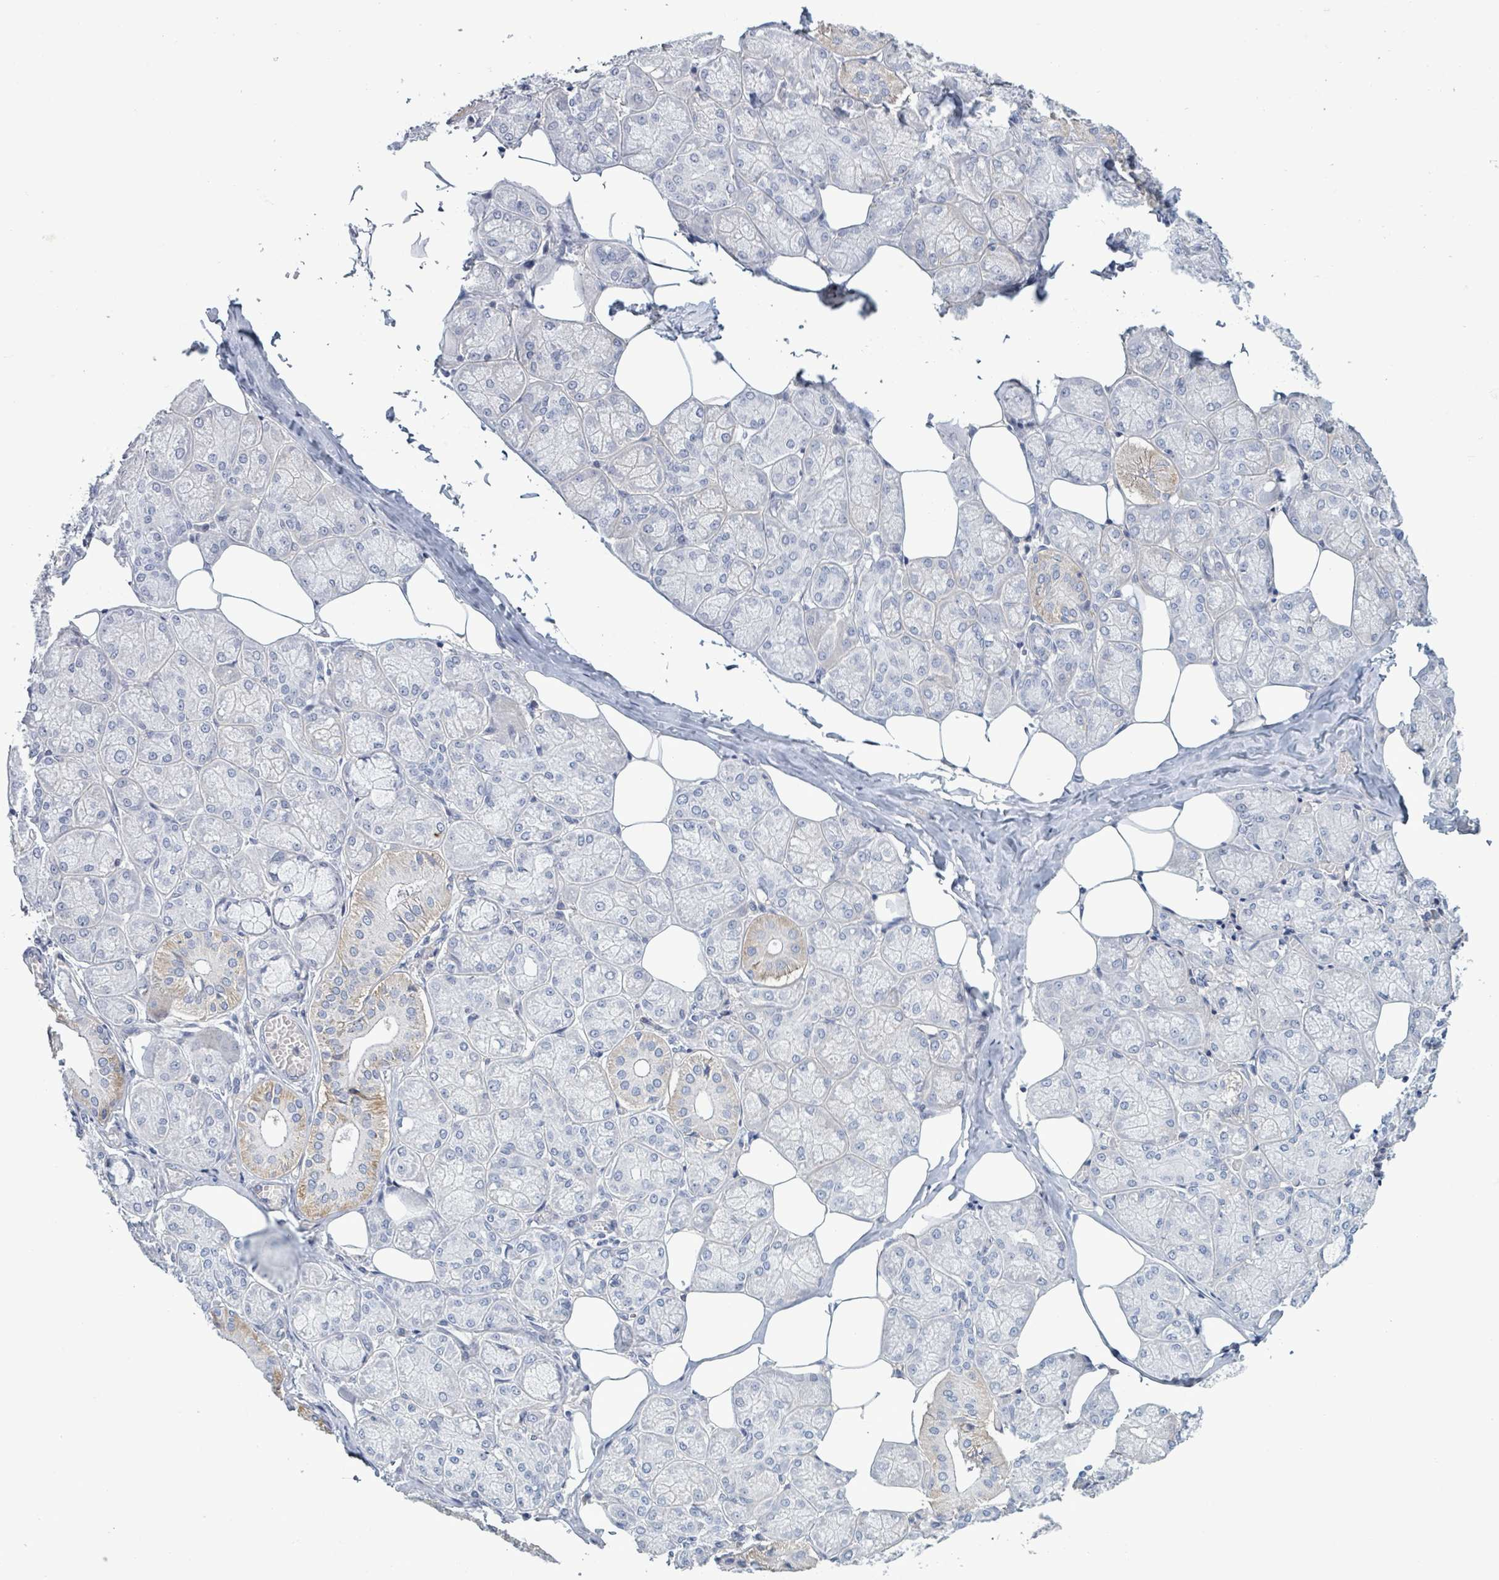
{"staining": {"intensity": "moderate", "quantity": "<25%", "location": "cytoplasmic/membranous"}, "tissue": "salivary gland", "cell_type": "Glandular cells", "image_type": "normal", "snomed": [{"axis": "morphology", "description": "Normal tissue, NOS"}, {"axis": "topography", "description": "Salivary gland"}], "caption": "This is an image of immunohistochemistry staining of benign salivary gland, which shows moderate positivity in the cytoplasmic/membranous of glandular cells.", "gene": "BSG", "patient": {"sex": "male", "age": 74}}